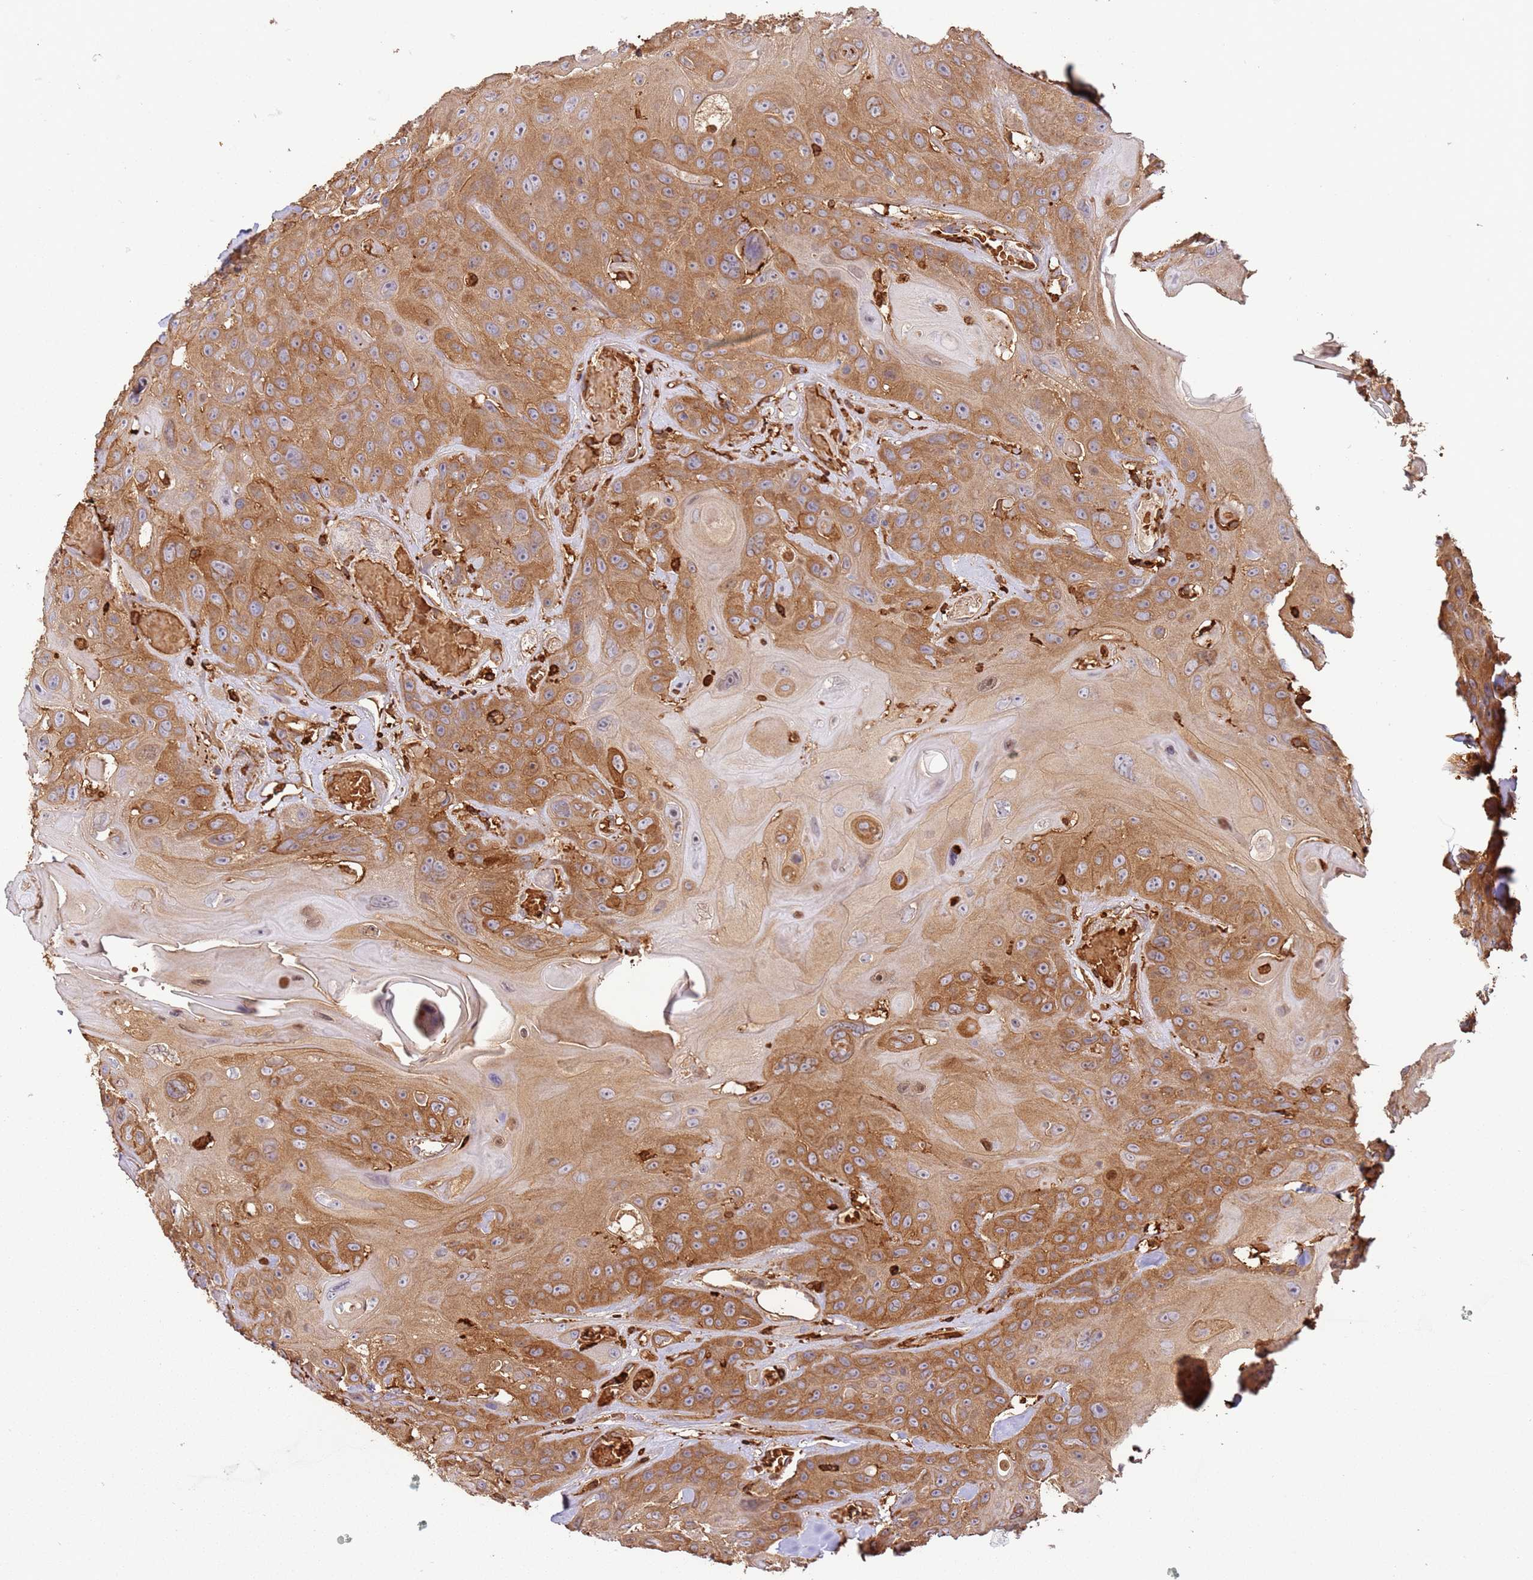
{"staining": {"intensity": "moderate", "quantity": ">75%", "location": "cytoplasmic/membranous"}, "tissue": "head and neck cancer", "cell_type": "Tumor cells", "image_type": "cancer", "snomed": [{"axis": "morphology", "description": "Squamous cell carcinoma, NOS"}, {"axis": "topography", "description": "Head-Neck"}], "caption": "IHC image of human head and neck squamous cell carcinoma stained for a protein (brown), which displays medium levels of moderate cytoplasmic/membranous positivity in approximately >75% of tumor cells.", "gene": "OR6P1", "patient": {"sex": "female", "age": 59}}